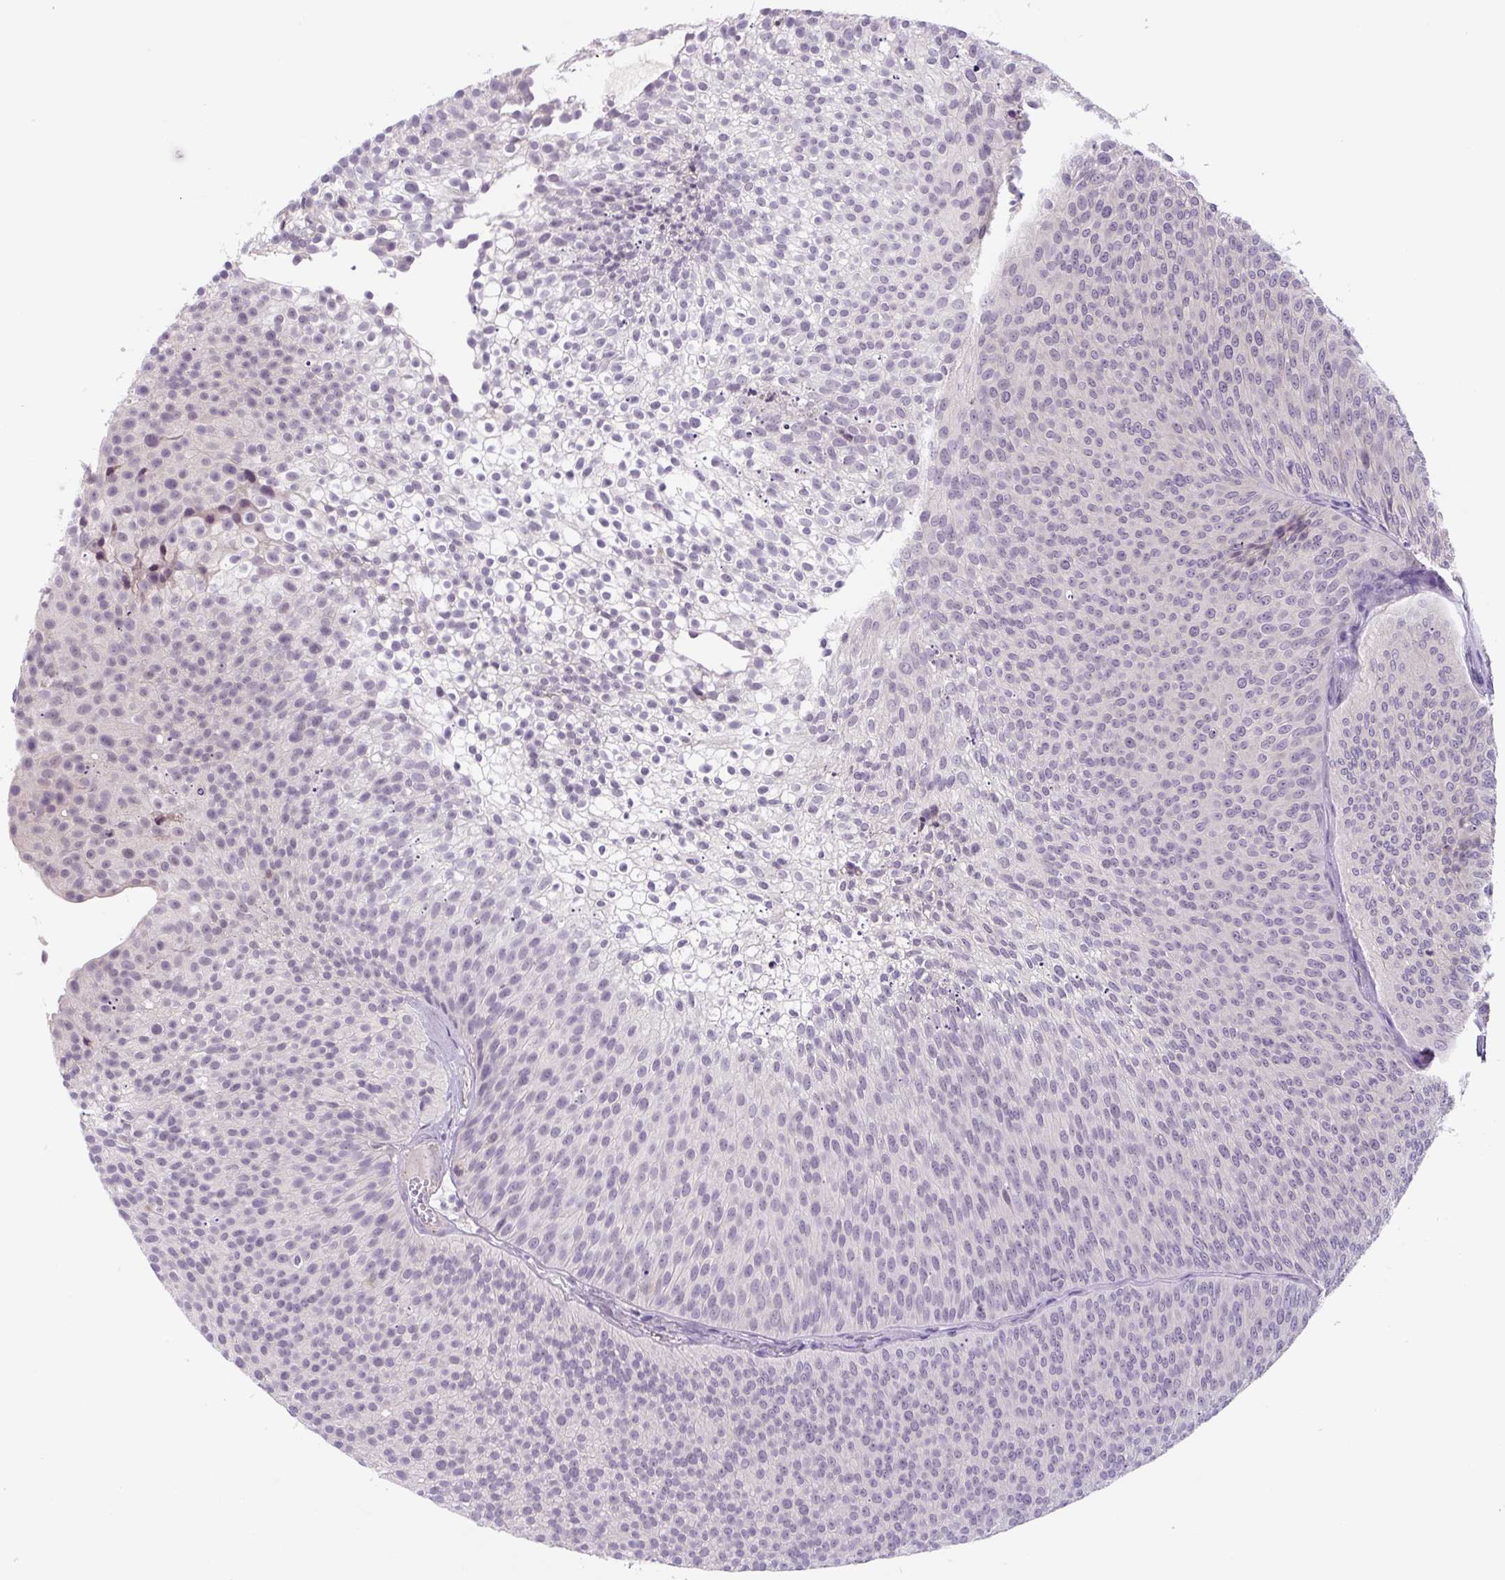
{"staining": {"intensity": "negative", "quantity": "none", "location": "none"}, "tissue": "urothelial cancer", "cell_type": "Tumor cells", "image_type": "cancer", "snomed": [{"axis": "morphology", "description": "Urothelial carcinoma, Low grade"}, {"axis": "topography", "description": "Urinary bladder"}], "caption": "DAB (3,3'-diaminobenzidine) immunohistochemical staining of urothelial carcinoma (low-grade) shows no significant positivity in tumor cells.", "gene": "FZD5", "patient": {"sex": "male", "age": 91}}